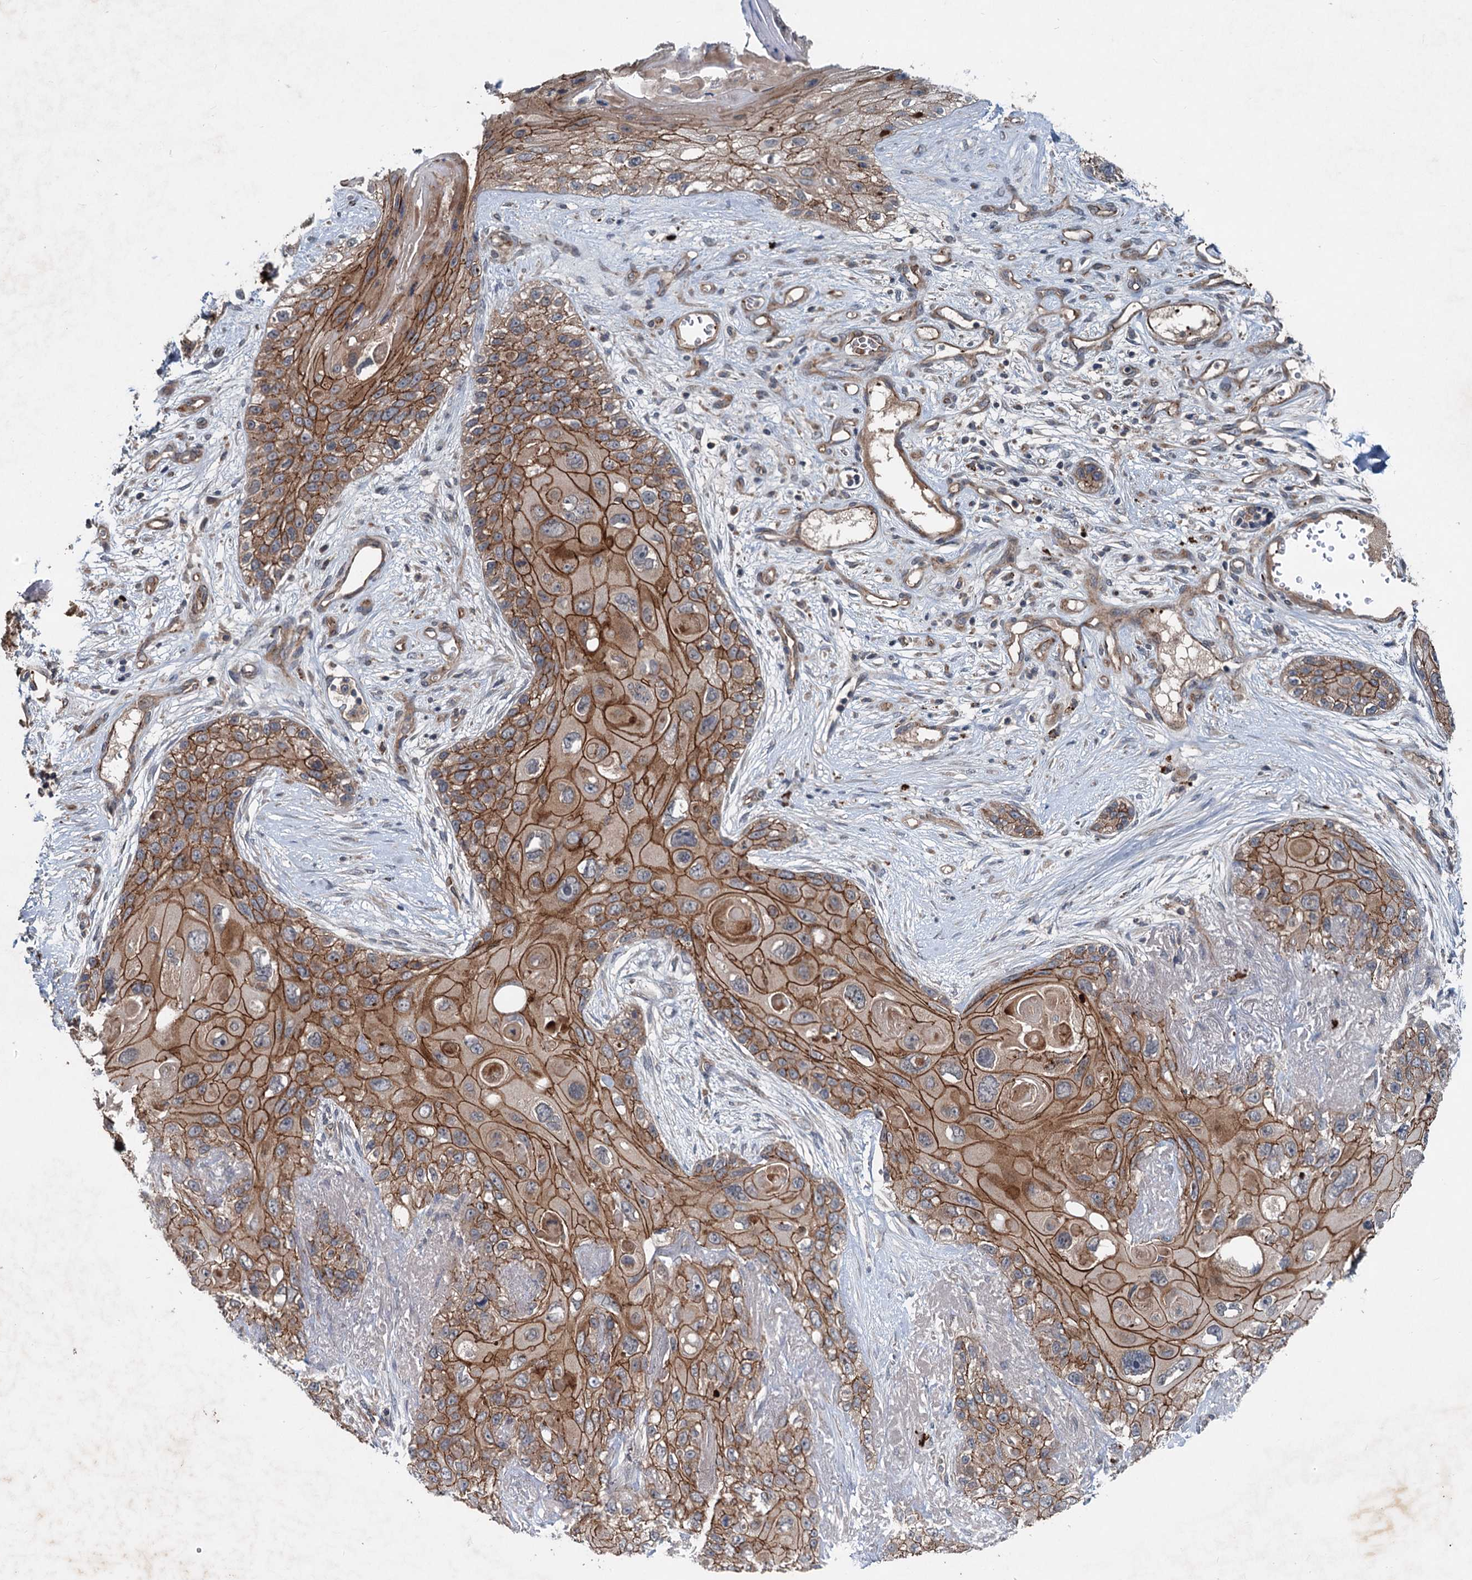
{"staining": {"intensity": "moderate", "quantity": ">75%", "location": "cytoplasmic/membranous"}, "tissue": "skin cancer", "cell_type": "Tumor cells", "image_type": "cancer", "snomed": [{"axis": "morphology", "description": "Normal tissue, NOS"}, {"axis": "morphology", "description": "Squamous cell carcinoma, NOS"}, {"axis": "topography", "description": "Skin"}], "caption": "Immunohistochemistry image of human skin squamous cell carcinoma stained for a protein (brown), which demonstrates medium levels of moderate cytoplasmic/membranous positivity in about >75% of tumor cells.", "gene": "N4BP2L2", "patient": {"sex": "male", "age": 72}}